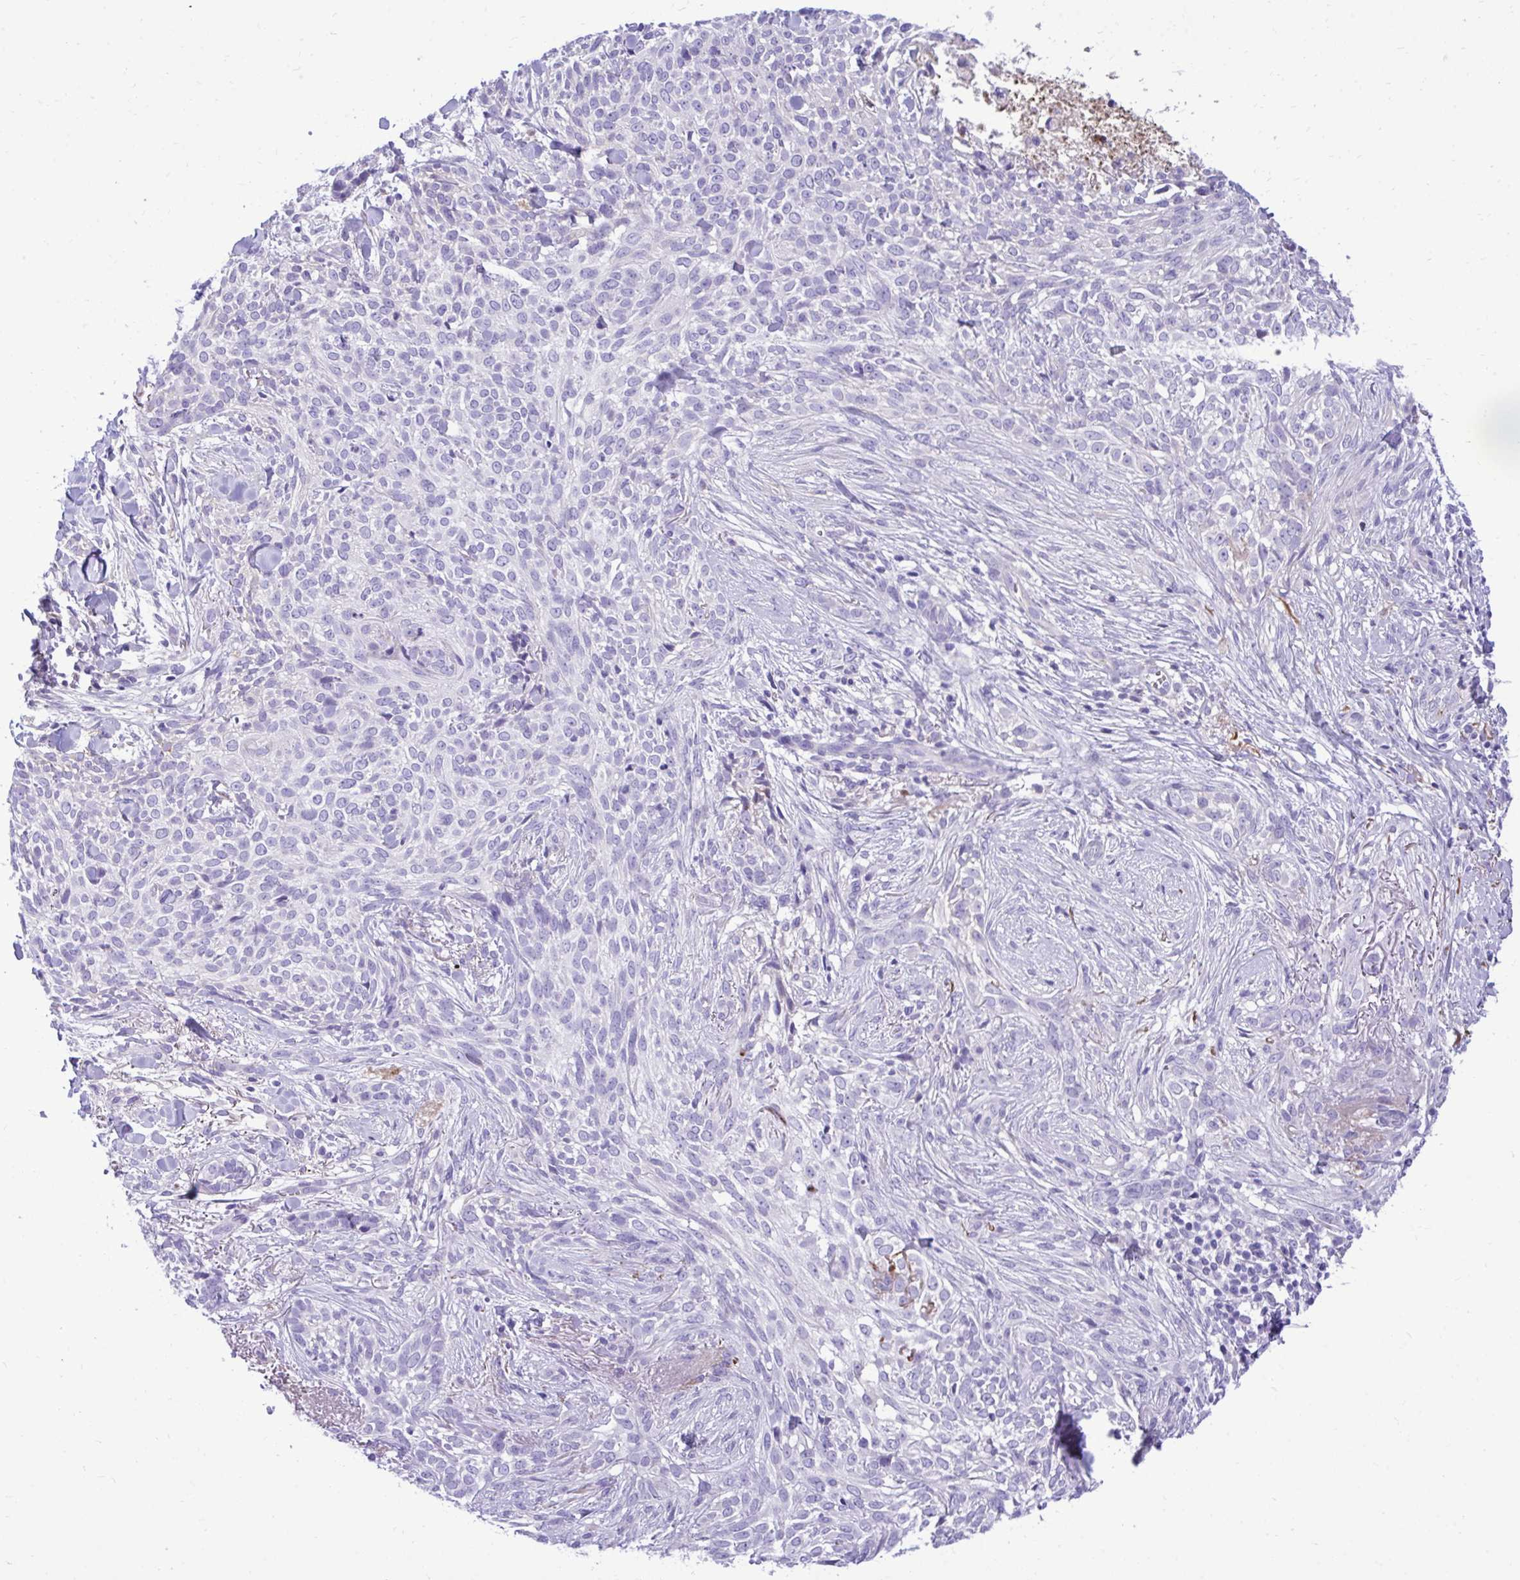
{"staining": {"intensity": "negative", "quantity": "none", "location": "none"}, "tissue": "skin cancer", "cell_type": "Tumor cells", "image_type": "cancer", "snomed": [{"axis": "morphology", "description": "Basal cell carcinoma"}, {"axis": "topography", "description": "Skin"}, {"axis": "topography", "description": "Skin of face"}], "caption": "Tumor cells show no significant protein positivity in skin basal cell carcinoma.", "gene": "HRG", "patient": {"sex": "female", "age": 90}}